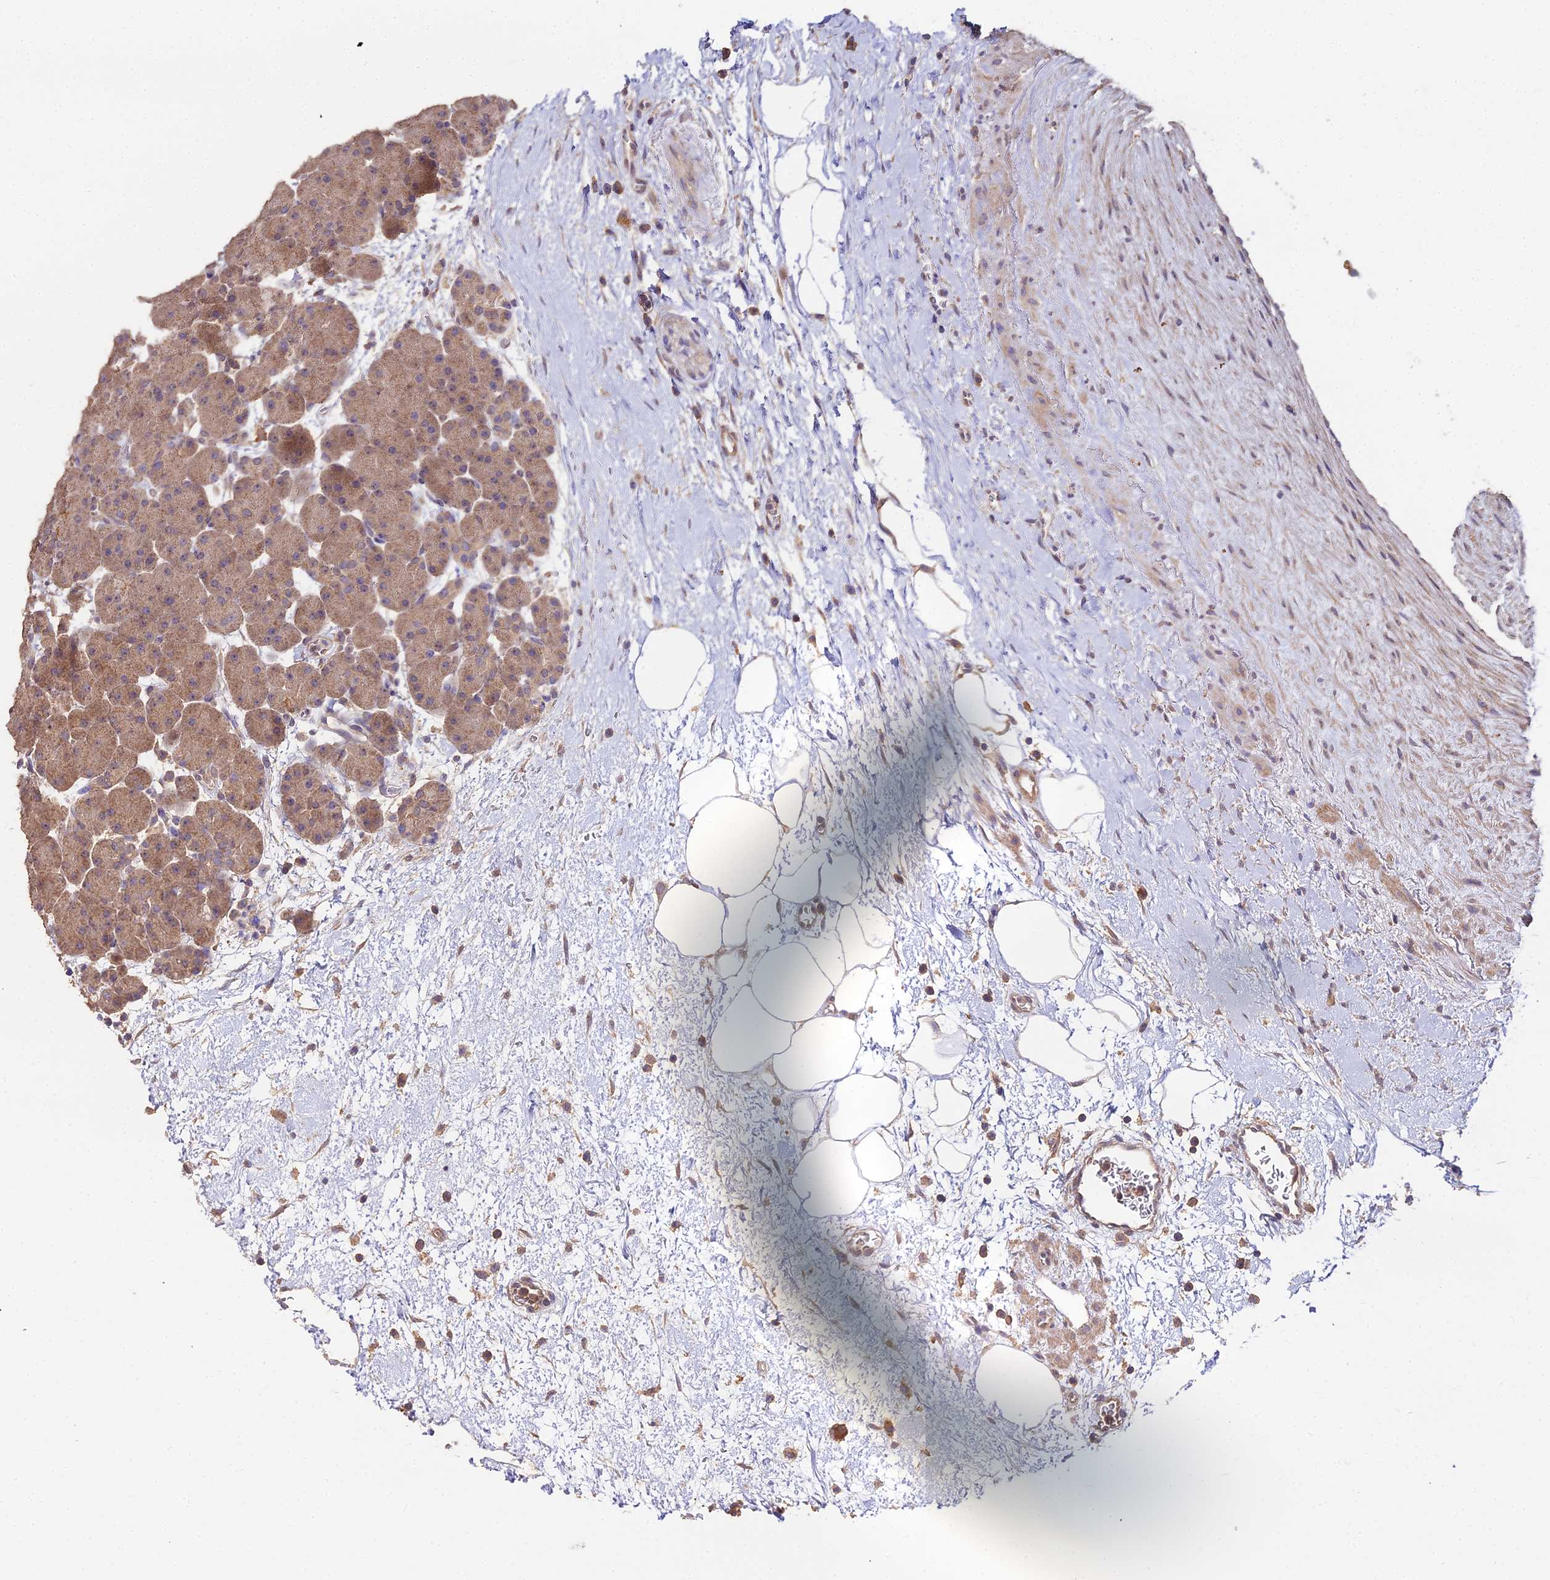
{"staining": {"intensity": "moderate", "quantity": "25%-75%", "location": "cytoplasmic/membranous"}, "tissue": "pancreas", "cell_type": "Exocrine glandular cells", "image_type": "normal", "snomed": [{"axis": "morphology", "description": "Normal tissue, NOS"}, {"axis": "topography", "description": "Pancreas"}], "caption": "Immunohistochemistry (IHC) histopathology image of benign pancreas stained for a protein (brown), which reveals medium levels of moderate cytoplasmic/membranous staining in approximately 25%-75% of exocrine glandular cells.", "gene": "METTL13", "patient": {"sex": "male", "age": 66}}